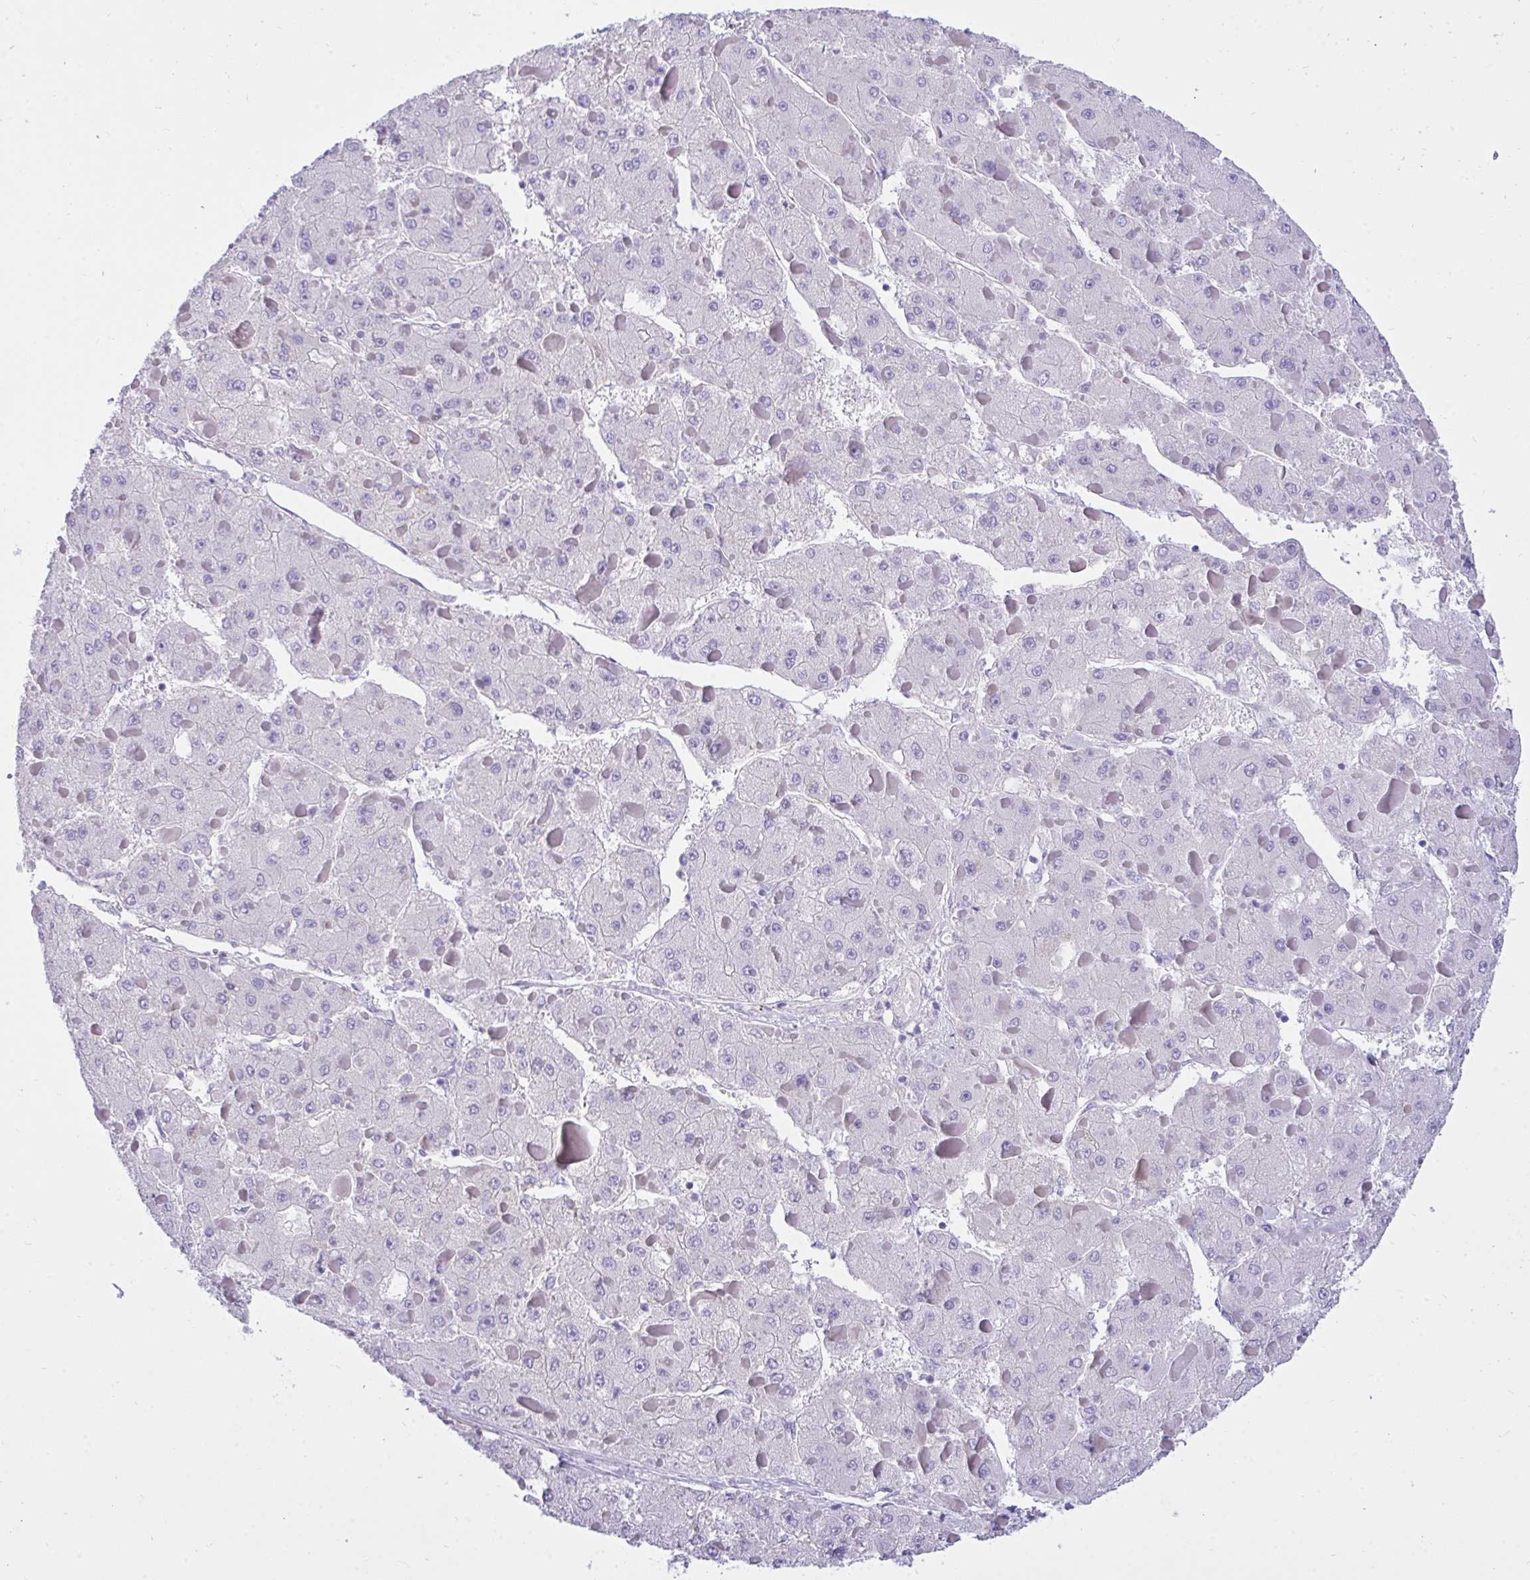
{"staining": {"intensity": "negative", "quantity": "none", "location": "none"}, "tissue": "liver cancer", "cell_type": "Tumor cells", "image_type": "cancer", "snomed": [{"axis": "morphology", "description": "Carcinoma, Hepatocellular, NOS"}, {"axis": "topography", "description": "Liver"}], "caption": "The immunohistochemistry (IHC) image has no significant expression in tumor cells of liver cancer tissue.", "gene": "TLN2", "patient": {"sex": "female", "age": 73}}